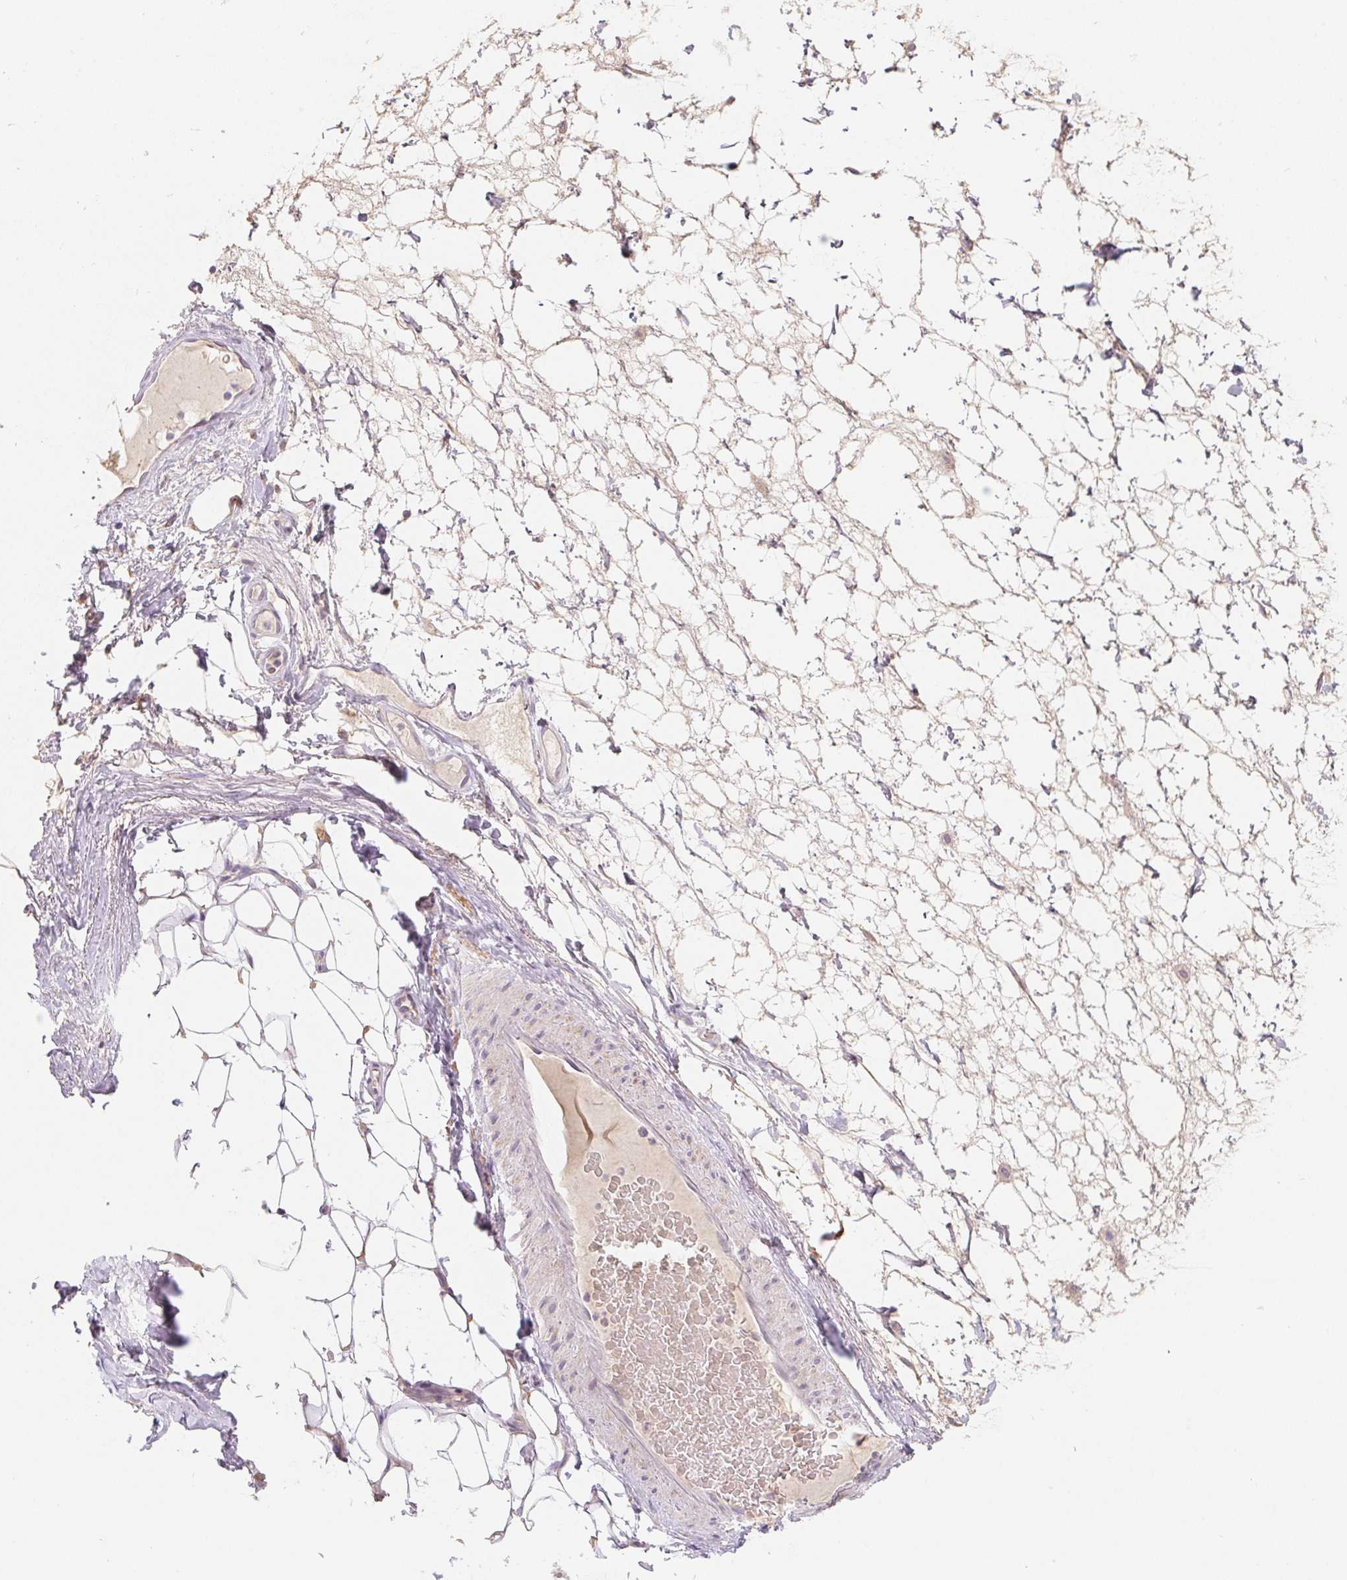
{"staining": {"intensity": "negative", "quantity": "none", "location": "none"}, "tissue": "adipose tissue", "cell_type": "Adipocytes", "image_type": "normal", "snomed": [{"axis": "morphology", "description": "Normal tissue, NOS"}, {"axis": "topography", "description": "Lymph node"}, {"axis": "topography", "description": "Cartilage tissue"}, {"axis": "topography", "description": "Nasopharynx"}], "caption": "This is an IHC histopathology image of normal human adipose tissue. There is no staining in adipocytes.", "gene": "ACVR1B", "patient": {"sex": "male", "age": 63}}